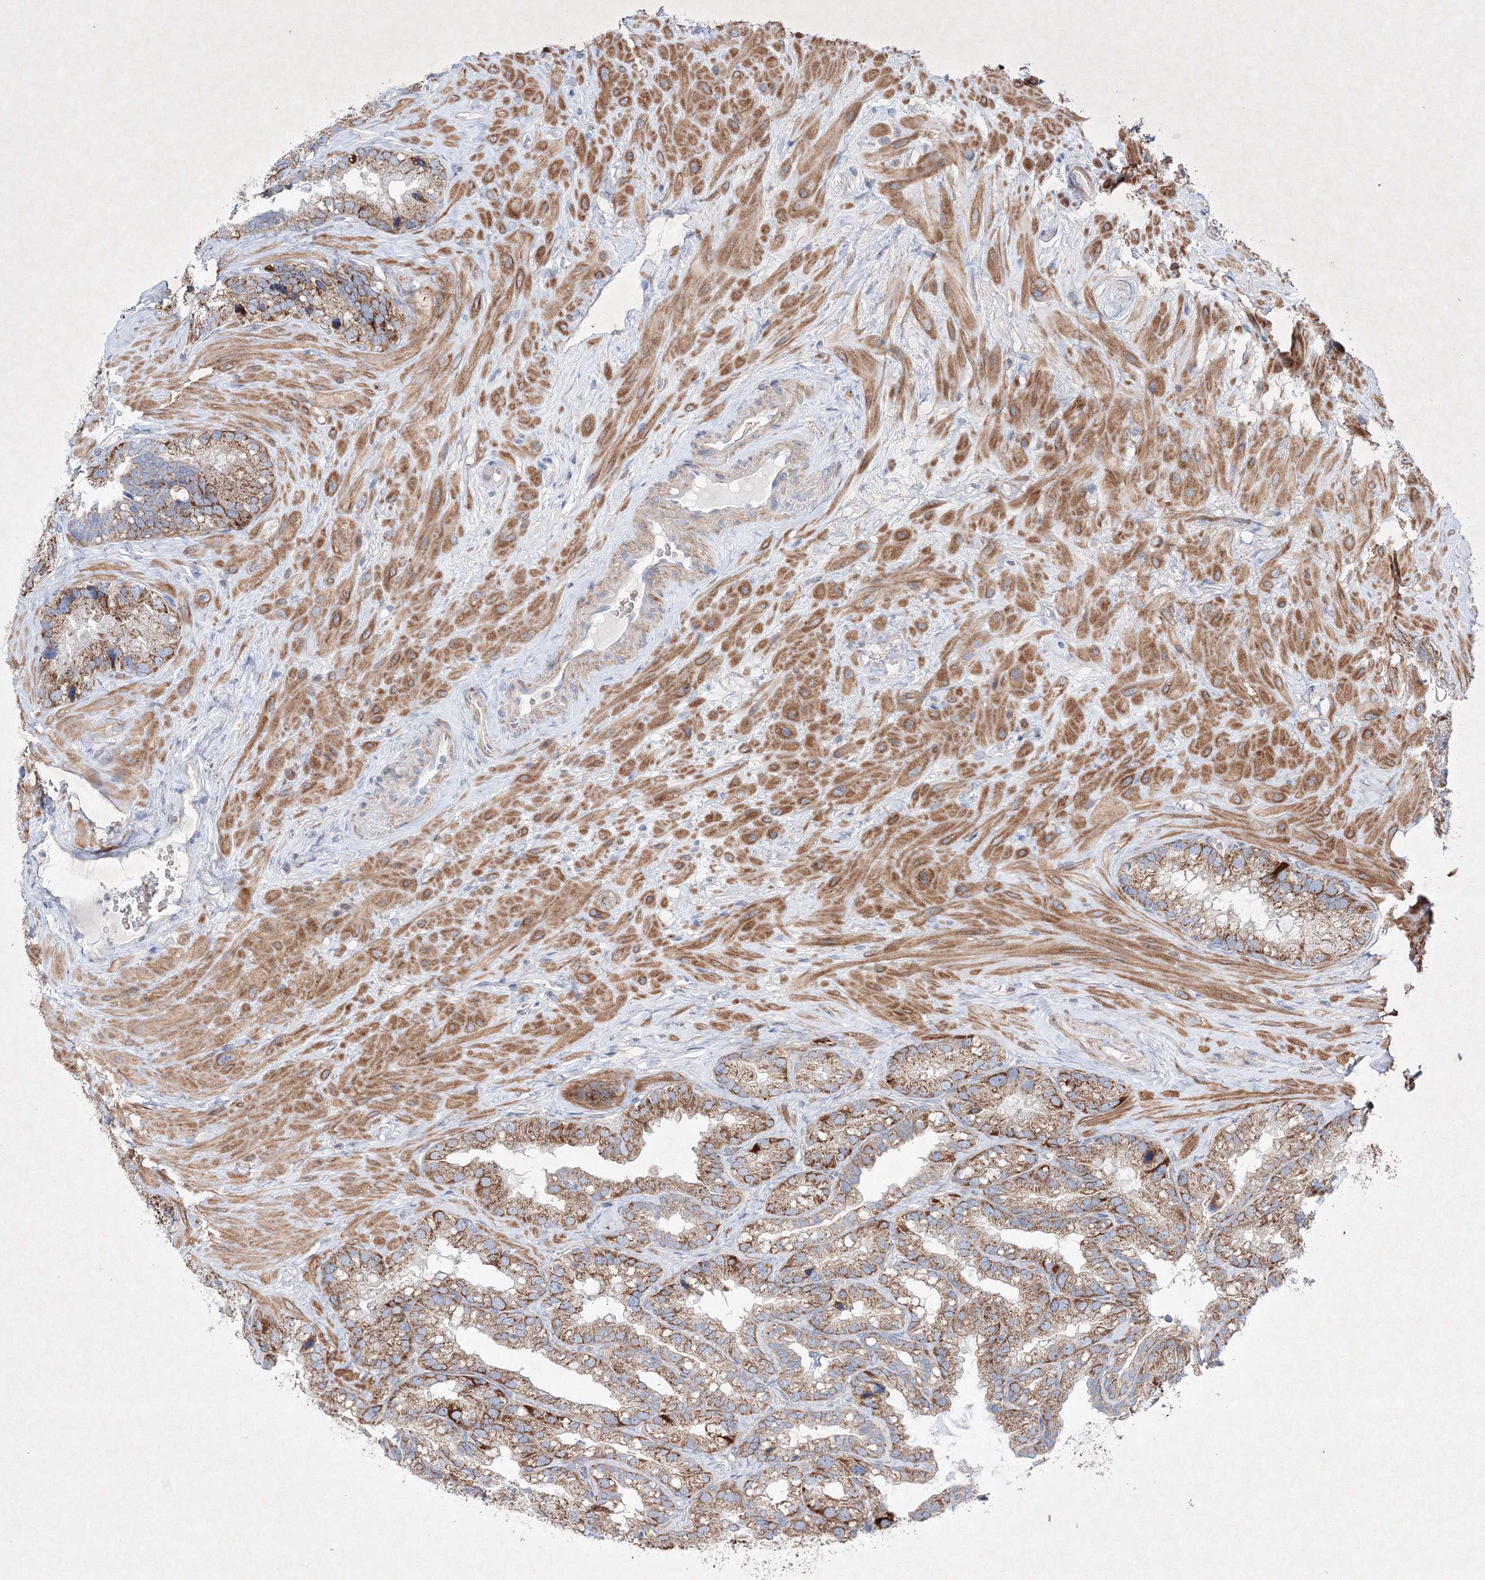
{"staining": {"intensity": "moderate", "quantity": "25%-75%", "location": "cytoplasmic/membranous"}, "tissue": "seminal vesicle", "cell_type": "Glandular cells", "image_type": "normal", "snomed": [{"axis": "morphology", "description": "Normal tissue, NOS"}, {"axis": "topography", "description": "Prostate"}, {"axis": "topography", "description": "Seminal veicle"}], "caption": "DAB (3,3'-diaminobenzidine) immunohistochemical staining of unremarkable human seminal vesicle exhibits moderate cytoplasmic/membranous protein expression in approximately 25%-75% of glandular cells.", "gene": "OPA1", "patient": {"sex": "male", "age": 68}}